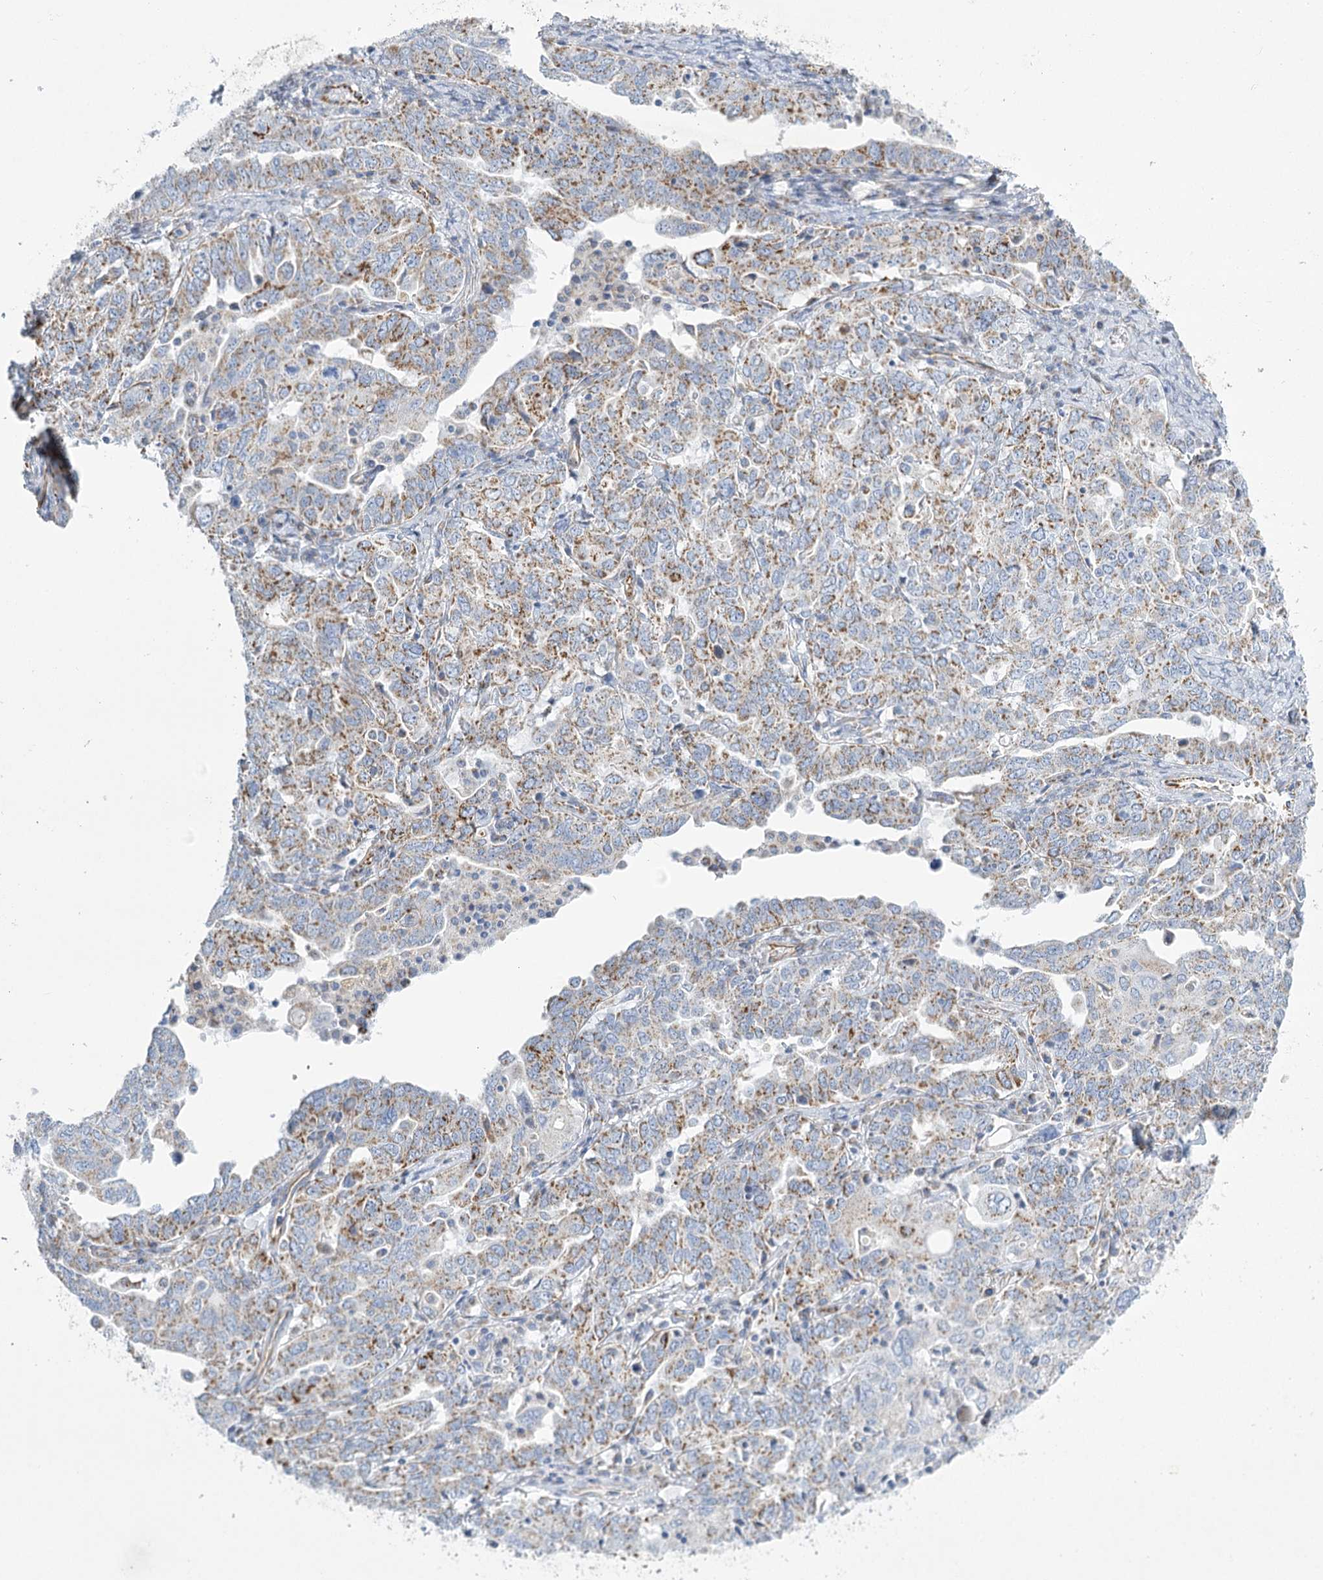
{"staining": {"intensity": "strong", "quantity": "25%-75%", "location": "cytoplasmic/membranous"}, "tissue": "ovarian cancer", "cell_type": "Tumor cells", "image_type": "cancer", "snomed": [{"axis": "morphology", "description": "Carcinoma, endometroid"}, {"axis": "topography", "description": "Ovary"}], "caption": "IHC of endometroid carcinoma (ovarian) shows high levels of strong cytoplasmic/membranous staining in about 25%-75% of tumor cells.", "gene": "DHTKD1", "patient": {"sex": "female", "age": 62}}